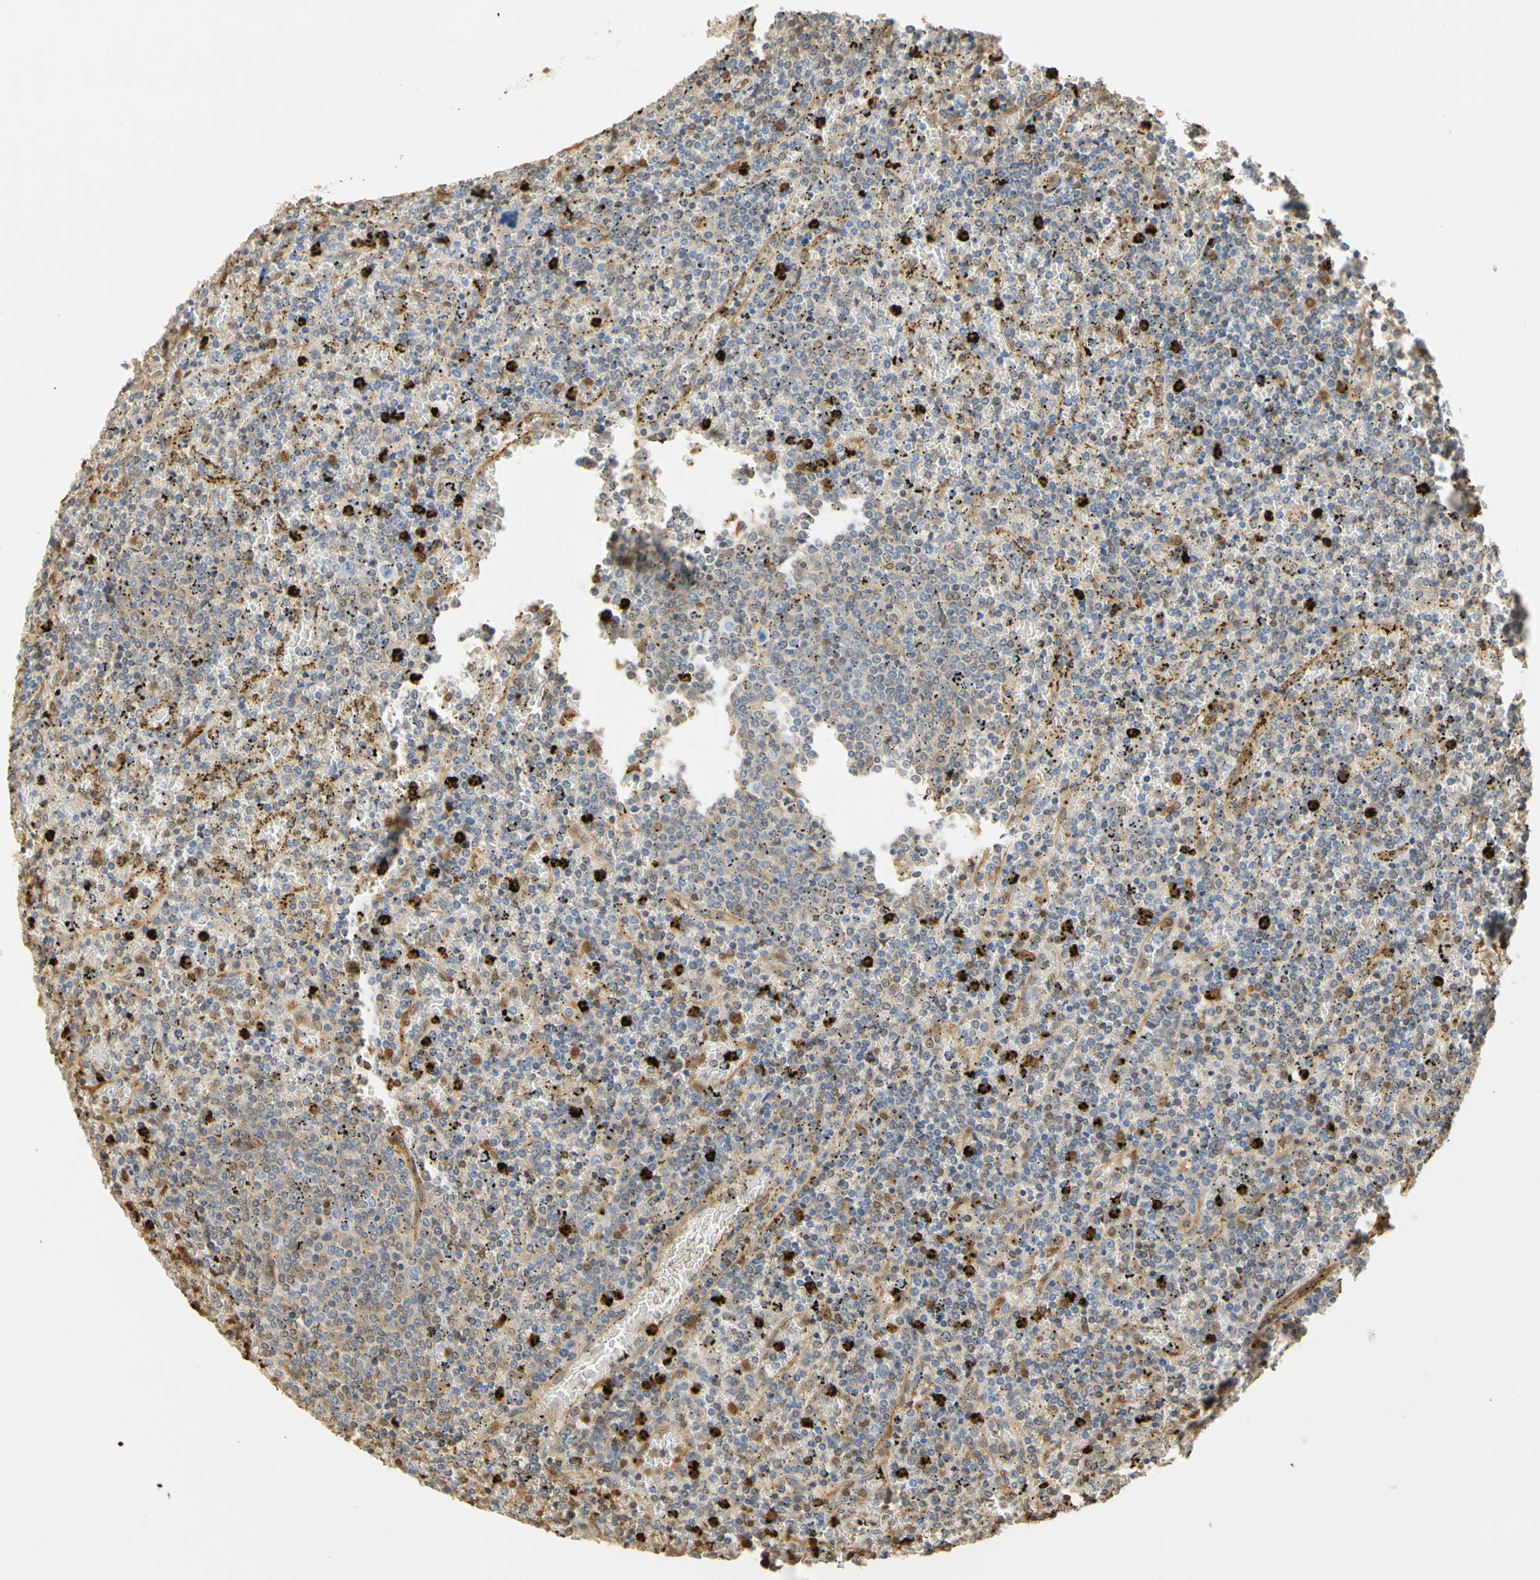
{"staining": {"intensity": "weak", "quantity": "25%-75%", "location": "cytoplasmic/membranous,nuclear"}, "tissue": "lymphoma", "cell_type": "Tumor cells", "image_type": "cancer", "snomed": [{"axis": "morphology", "description": "Malignant lymphoma, non-Hodgkin's type, Low grade"}, {"axis": "topography", "description": "Spleen"}], "caption": "Immunohistochemistry photomicrograph of human low-grade malignant lymphoma, non-Hodgkin's type stained for a protein (brown), which shows low levels of weak cytoplasmic/membranous and nuclear expression in about 25%-75% of tumor cells.", "gene": "S100A6", "patient": {"sex": "female", "age": 77}}